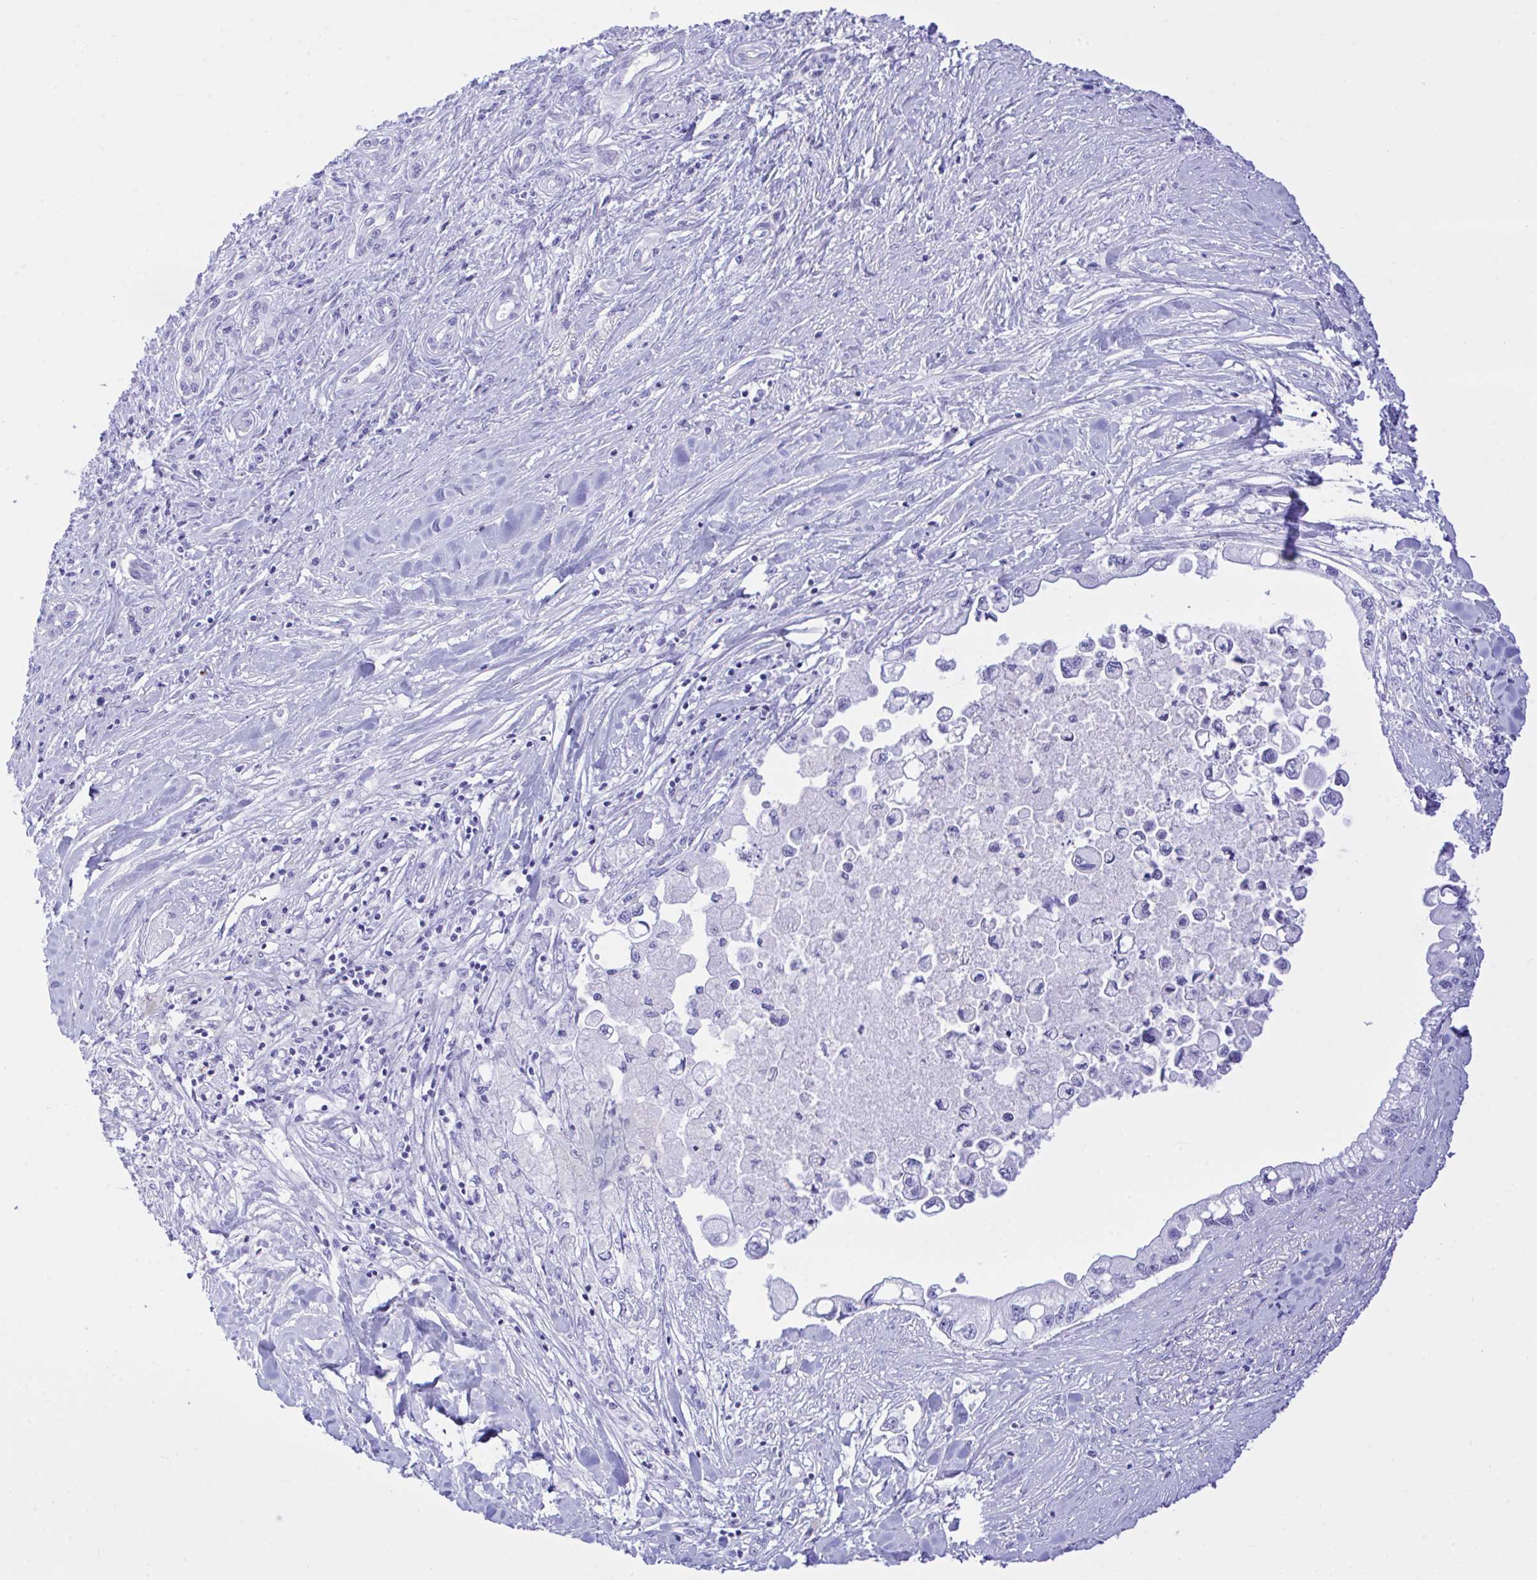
{"staining": {"intensity": "negative", "quantity": "none", "location": "none"}, "tissue": "pancreatic cancer", "cell_type": "Tumor cells", "image_type": "cancer", "snomed": [{"axis": "morphology", "description": "Adenocarcinoma, NOS"}, {"axis": "topography", "description": "Pancreas"}], "caption": "This is an immunohistochemistry (IHC) micrograph of pancreatic adenocarcinoma. There is no expression in tumor cells.", "gene": "SELENOV", "patient": {"sex": "male", "age": 61}}